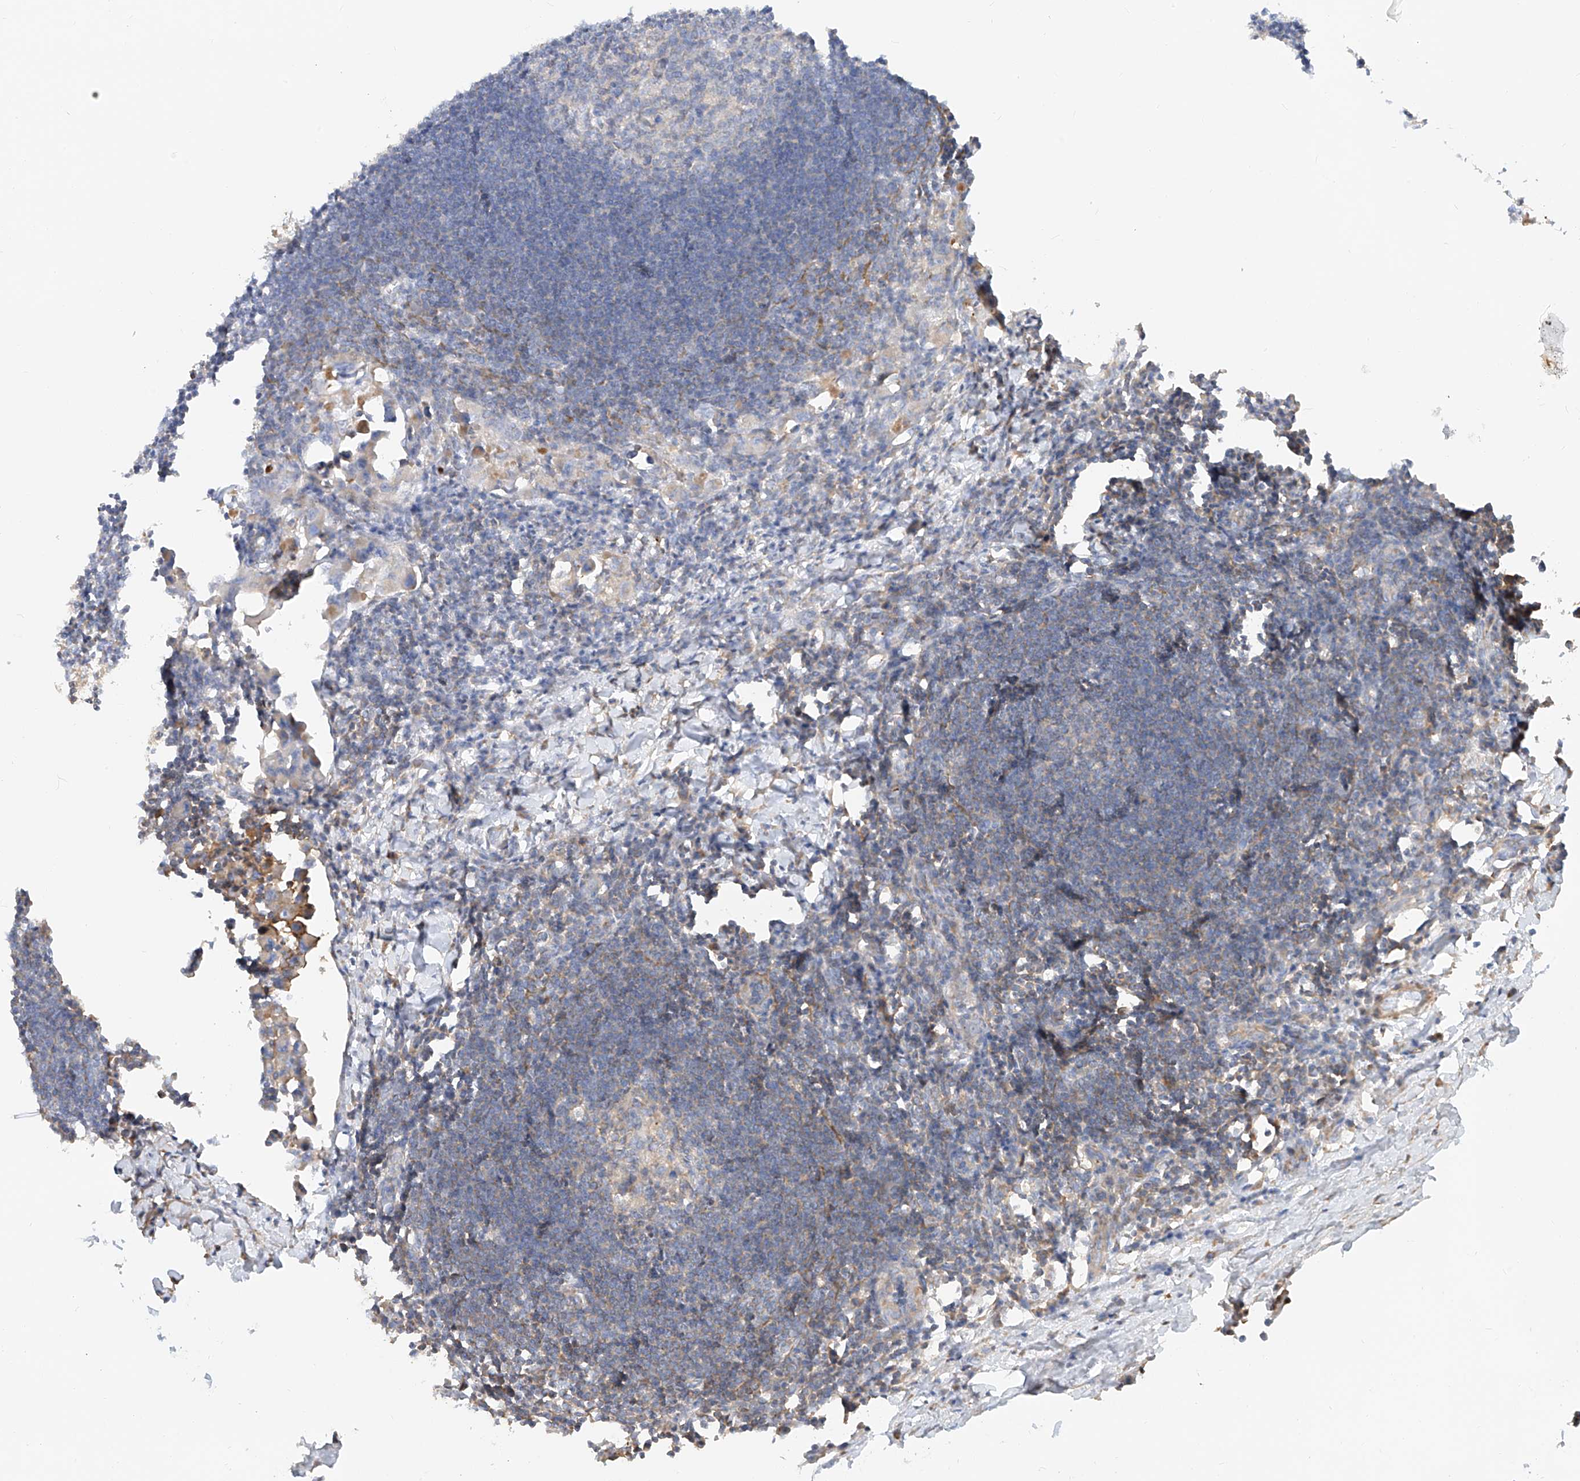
{"staining": {"intensity": "negative", "quantity": "none", "location": "none"}, "tissue": "lymph node", "cell_type": "Germinal center cells", "image_type": "normal", "snomed": [{"axis": "morphology", "description": "Normal tissue, NOS"}, {"axis": "morphology", "description": "Malignant melanoma, Metastatic site"}, {"axis": "topography", "description": "Lymph node"}], "caption": "Lymph node was stained to show a protein in brown. There is no significant expression in germinal center cells. Brightfield microscopy of immunohistochemistry (IHC) stained with DAB (brown) and hematoxylin (blue), captured at high magnification.", "gene": "OCSTAMP", "patient": {"sex": "male", "age": 41}}